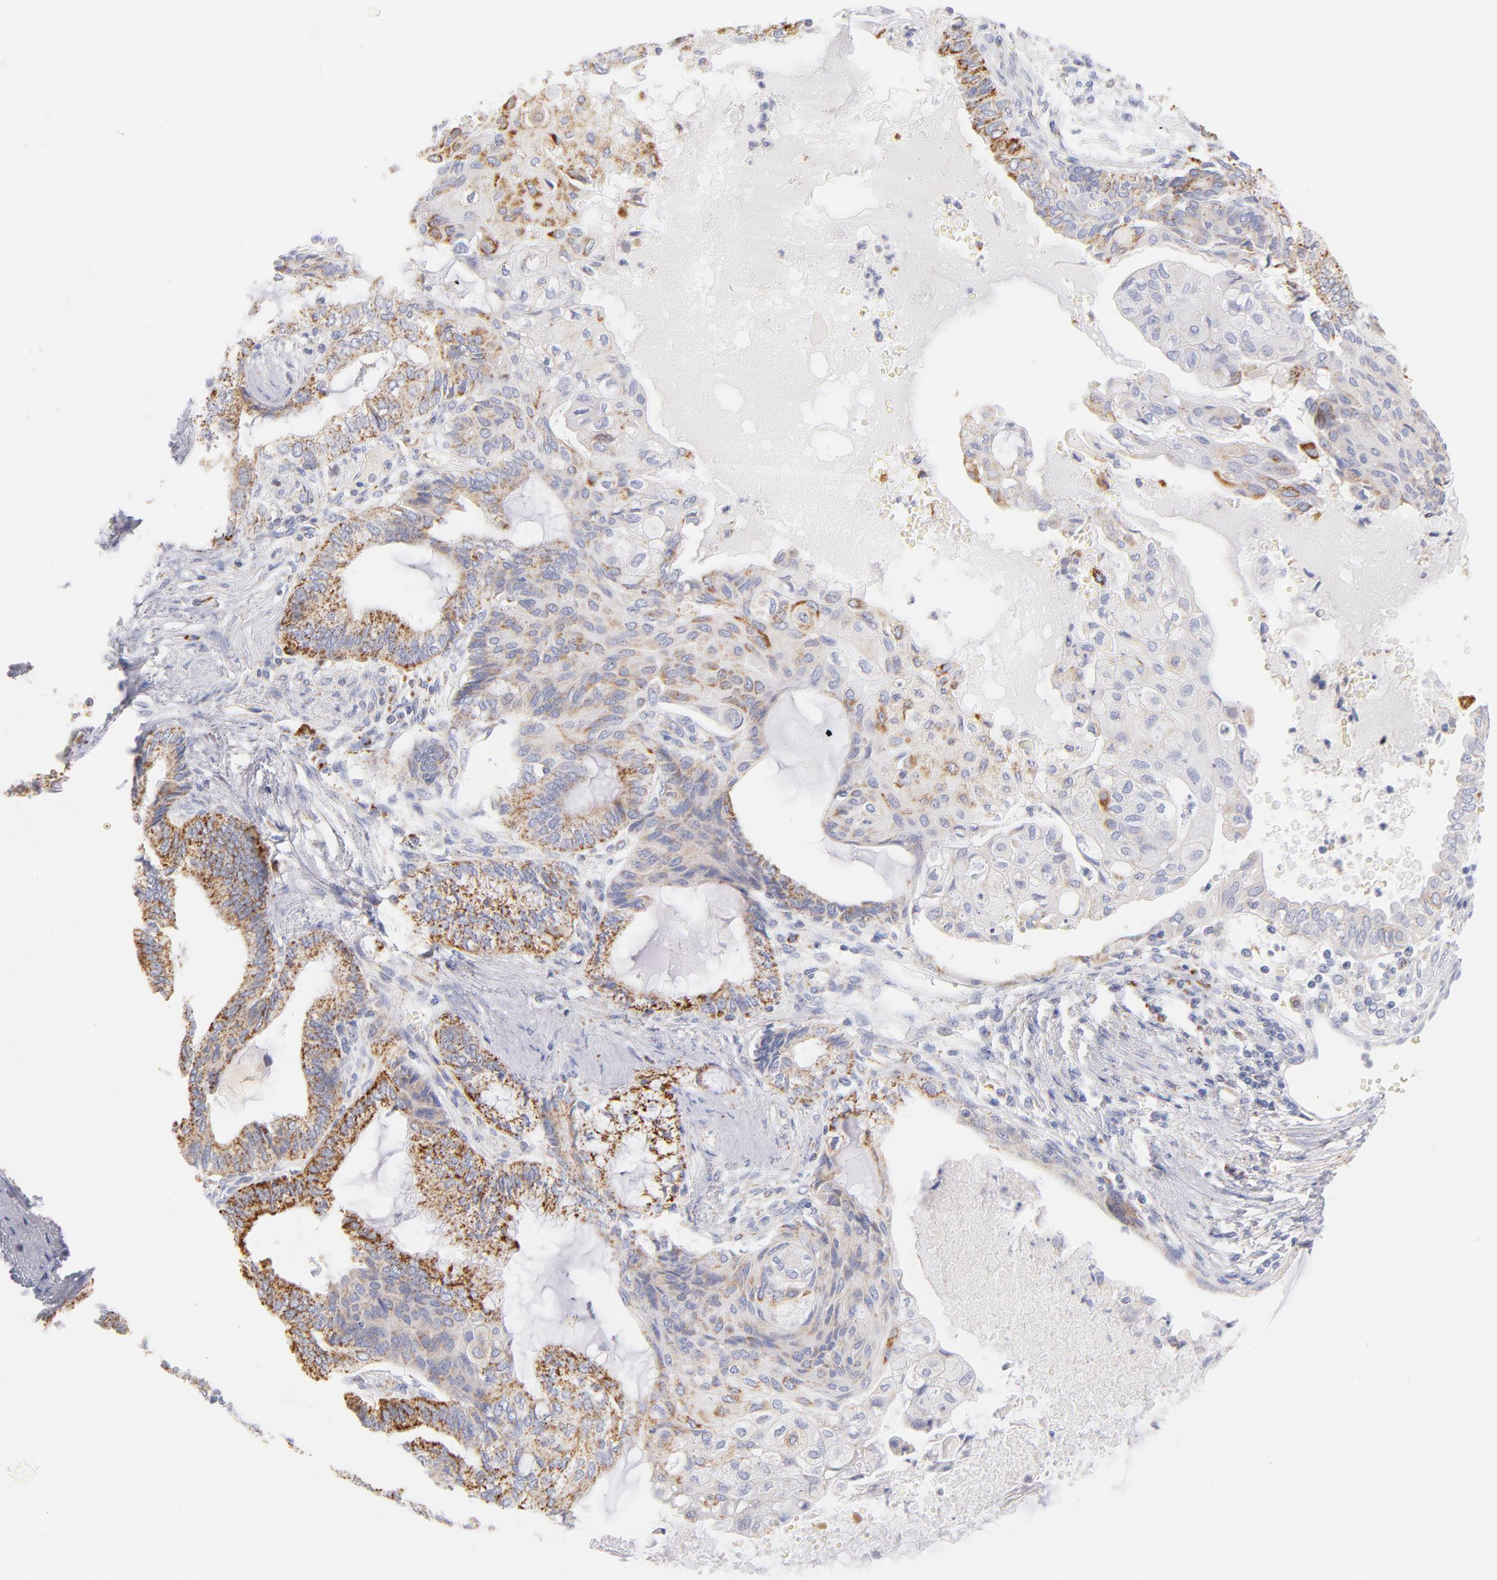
{"staining": {"intensity": "moderate", "quantity": "25%-75%", "location": "cytoplasmic/membranous"}, "tissue": "endometrial cancer", "cell_type": "Tumor cells", "image_type": "cancer", "snomed": [{"axis": "morphology", "description": "Adenocarcinoma, NOS"}, {"axis": "topography", "description": "Endometrium"}], "caption": "About 25%-75% of tumor cells in human endometrial cancer (adenocarcinoma) display moderate cytoplasmic/membranous protein staining as visualized by brown immunohistochemical staining.", "gene": "AIFM1", "patient": {"sex": "female", "age": 79}}